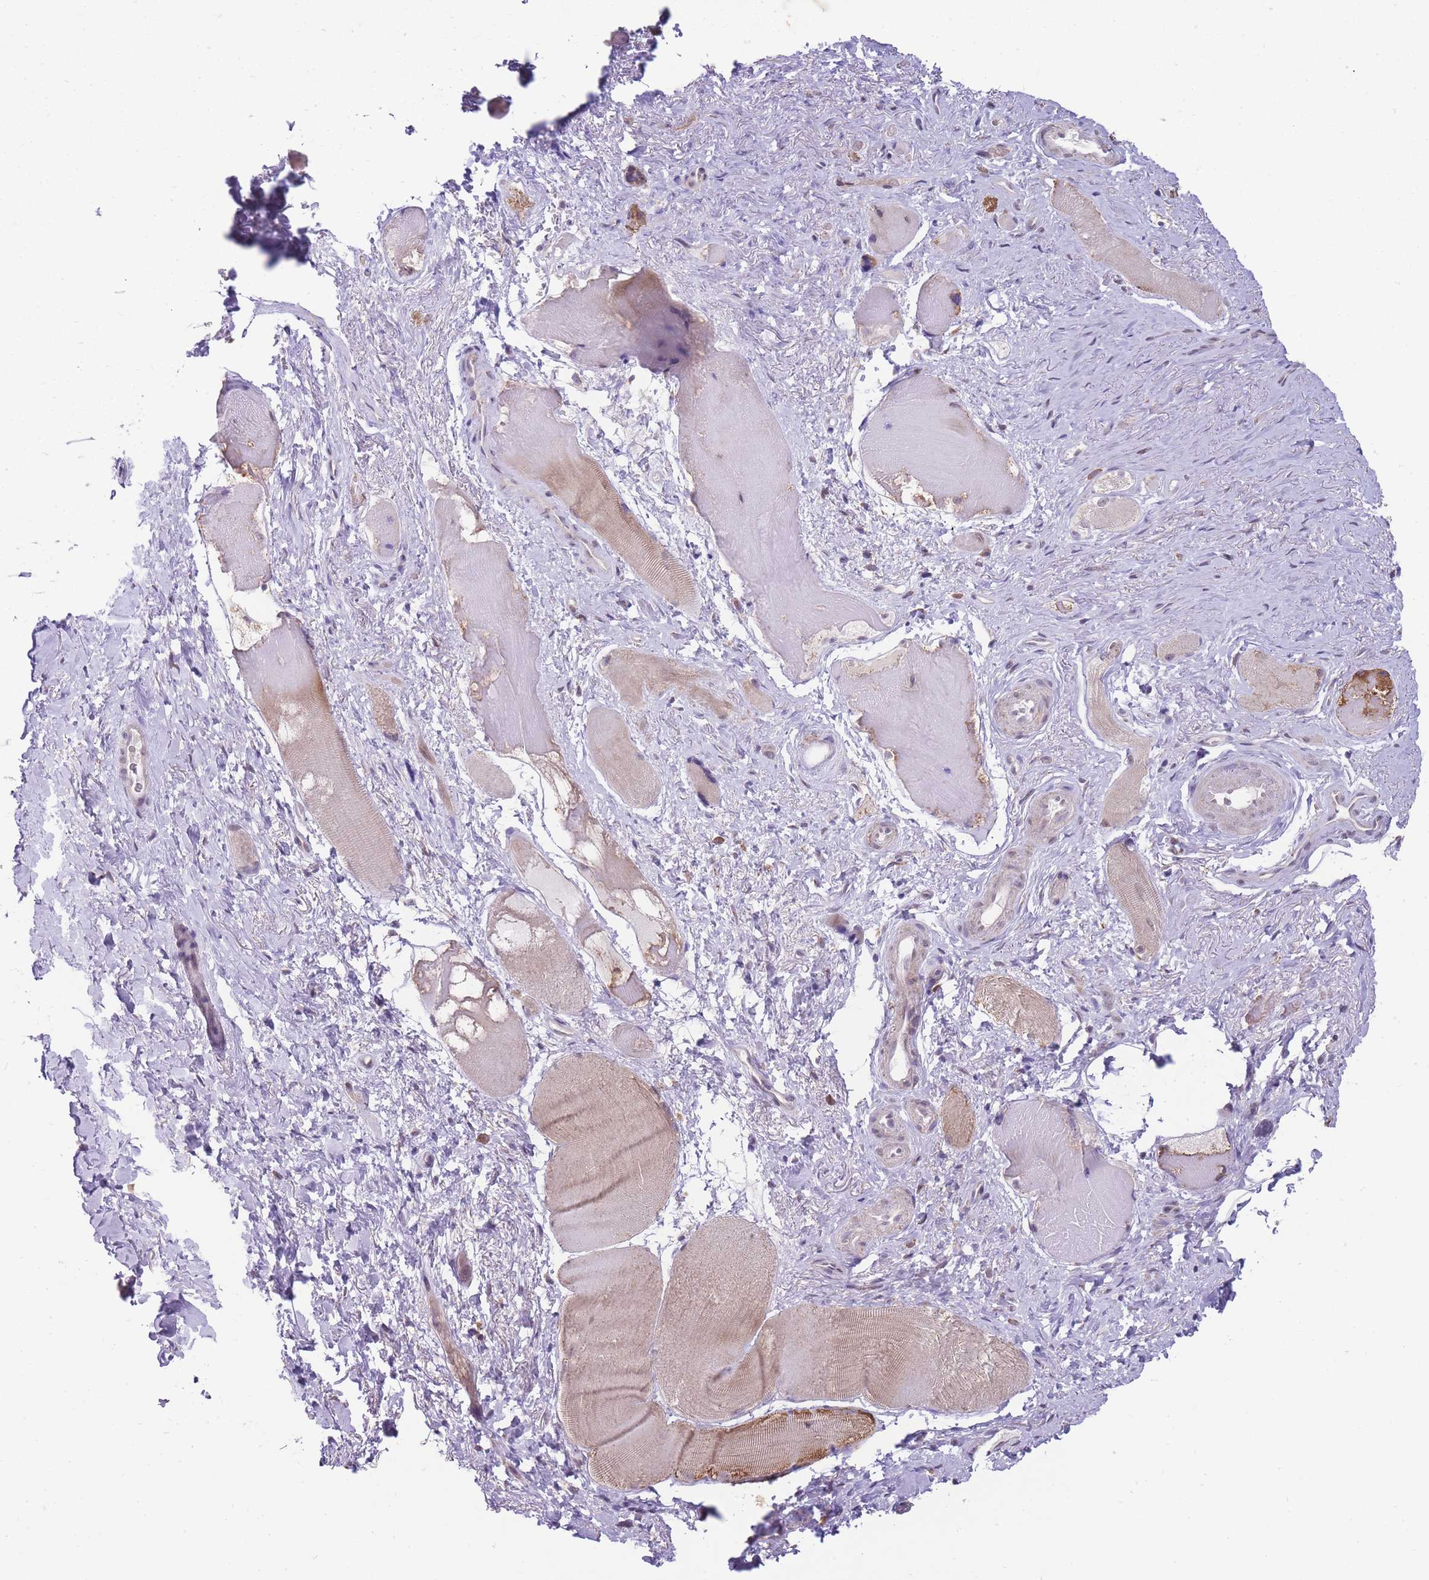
{"staining": {"intensity": "negative", "quantity": "none", "location": "none"}, "tissue": "smooth muscle", "cell_type": "Smooth muscle cells", "image_type": "normal", "snomed": [{"axis": "morphology", "description": "Normal tissue, NOS"}, {"axis": "topography", "description": "Smooth muscle"}, {"axis": "topography", "description": "Peripheral nerve tissue"}], "caption": "Immunohistochemistry (IHC) photomicrograph of benign human smooth muscle stained for a protein (brown), which exhibits no positivity in smooth muscle cells. (Immunohistochemistry, brightfield microscopy, high magnification).", "gene": "NELL1", "patient": {"sex": "male", "age": 69}}